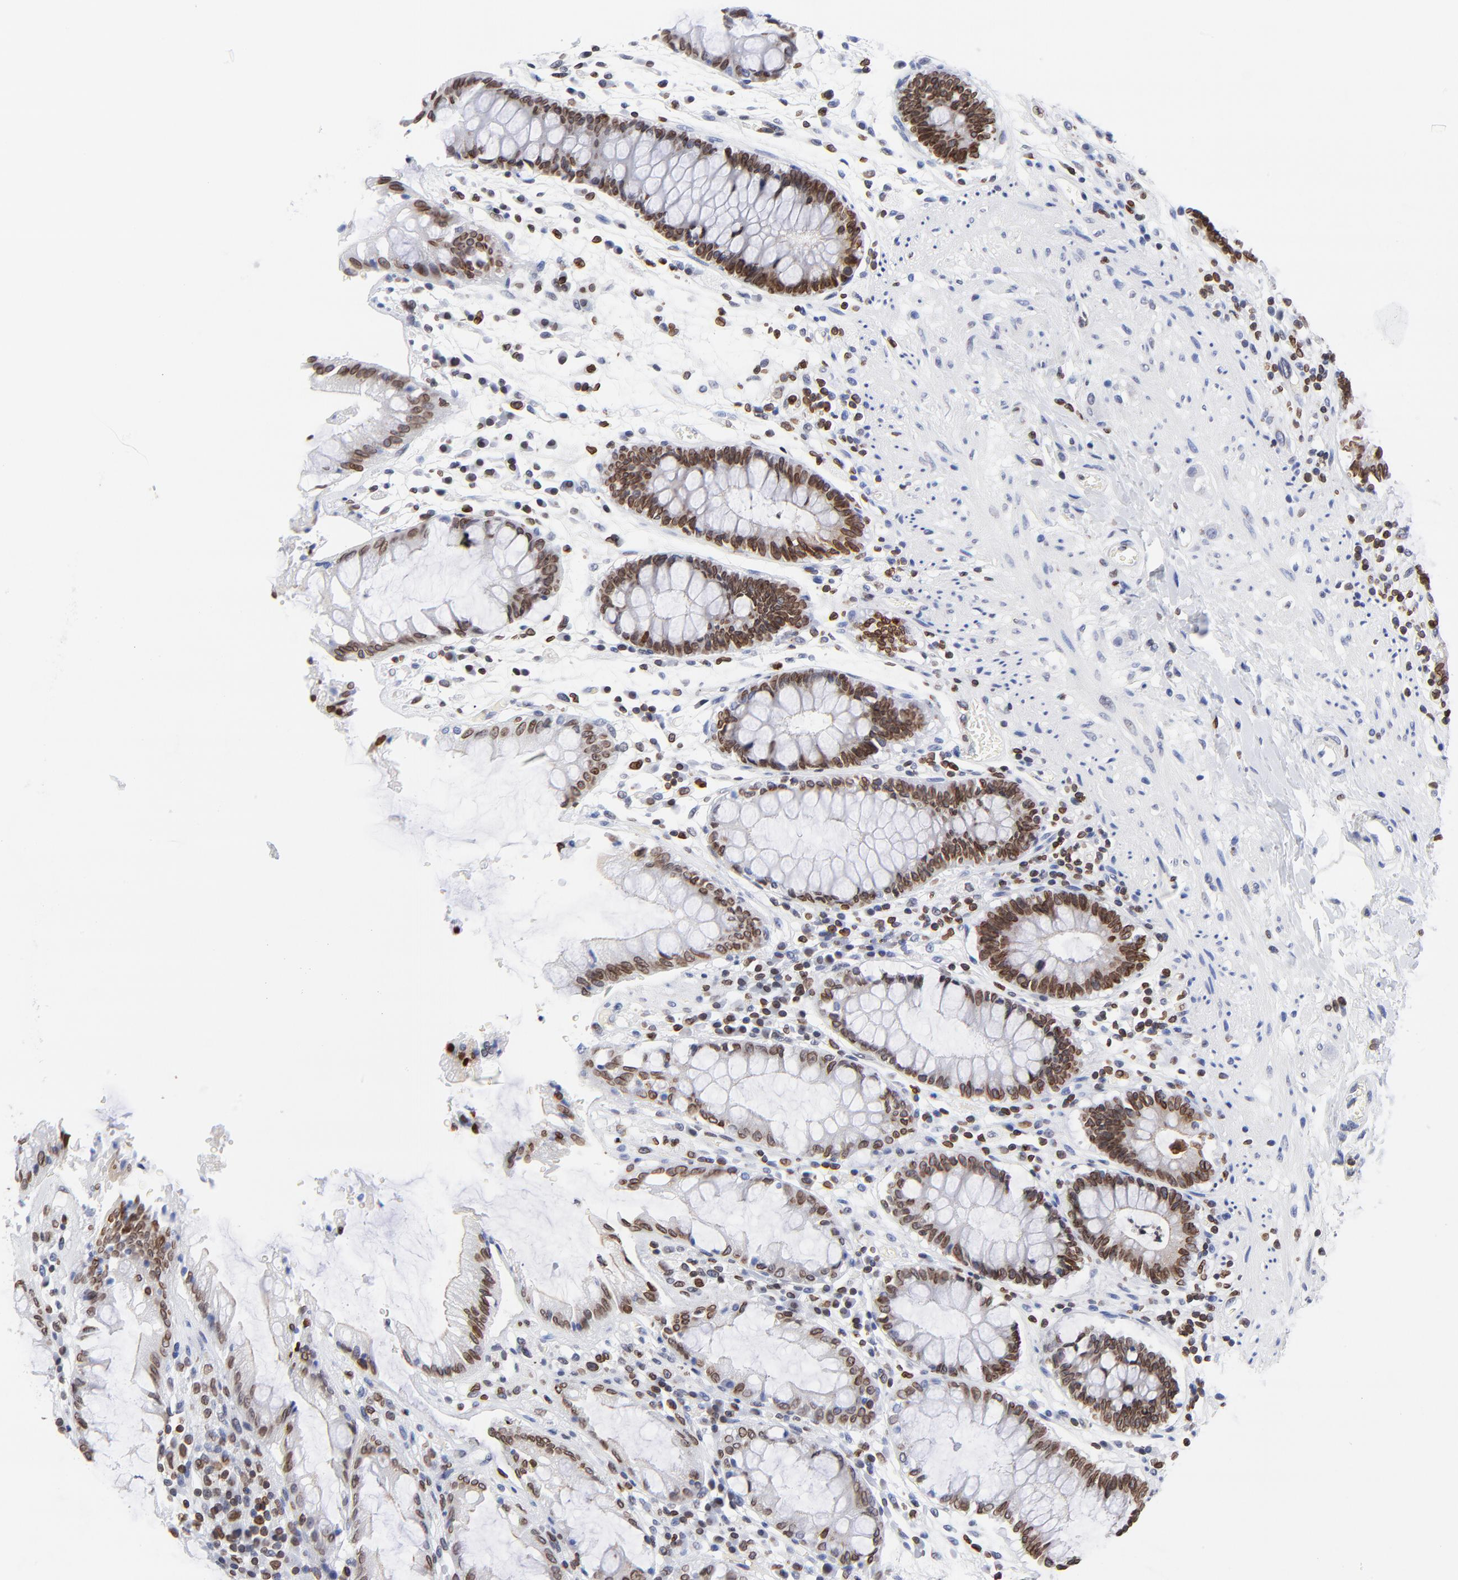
{"staining": {"intensity": "strong", "quantity": ">75%", "location": "cytoplasmic/membranous,nuclear"}, "tissue": "rectum", "cell_type": "Glandular cells", "image_type": "normal", "snomed": [{"axis": "morphology", "description": "Normal tissue, NOS"}, {"axis": "topography", "description": "Rectum"}], "caption": "Immunohistochemistry image of normal rectum: rectum stained using IHC displays high levels of strong protein expression localized specifically in the cytoplasmic/membranous,nuclear of glandular cells, appearing as a cytoplasmic/membranous,nuclear brown color.", "gene": "THAP7", "patient": {"sex": "female", "age": 46}}